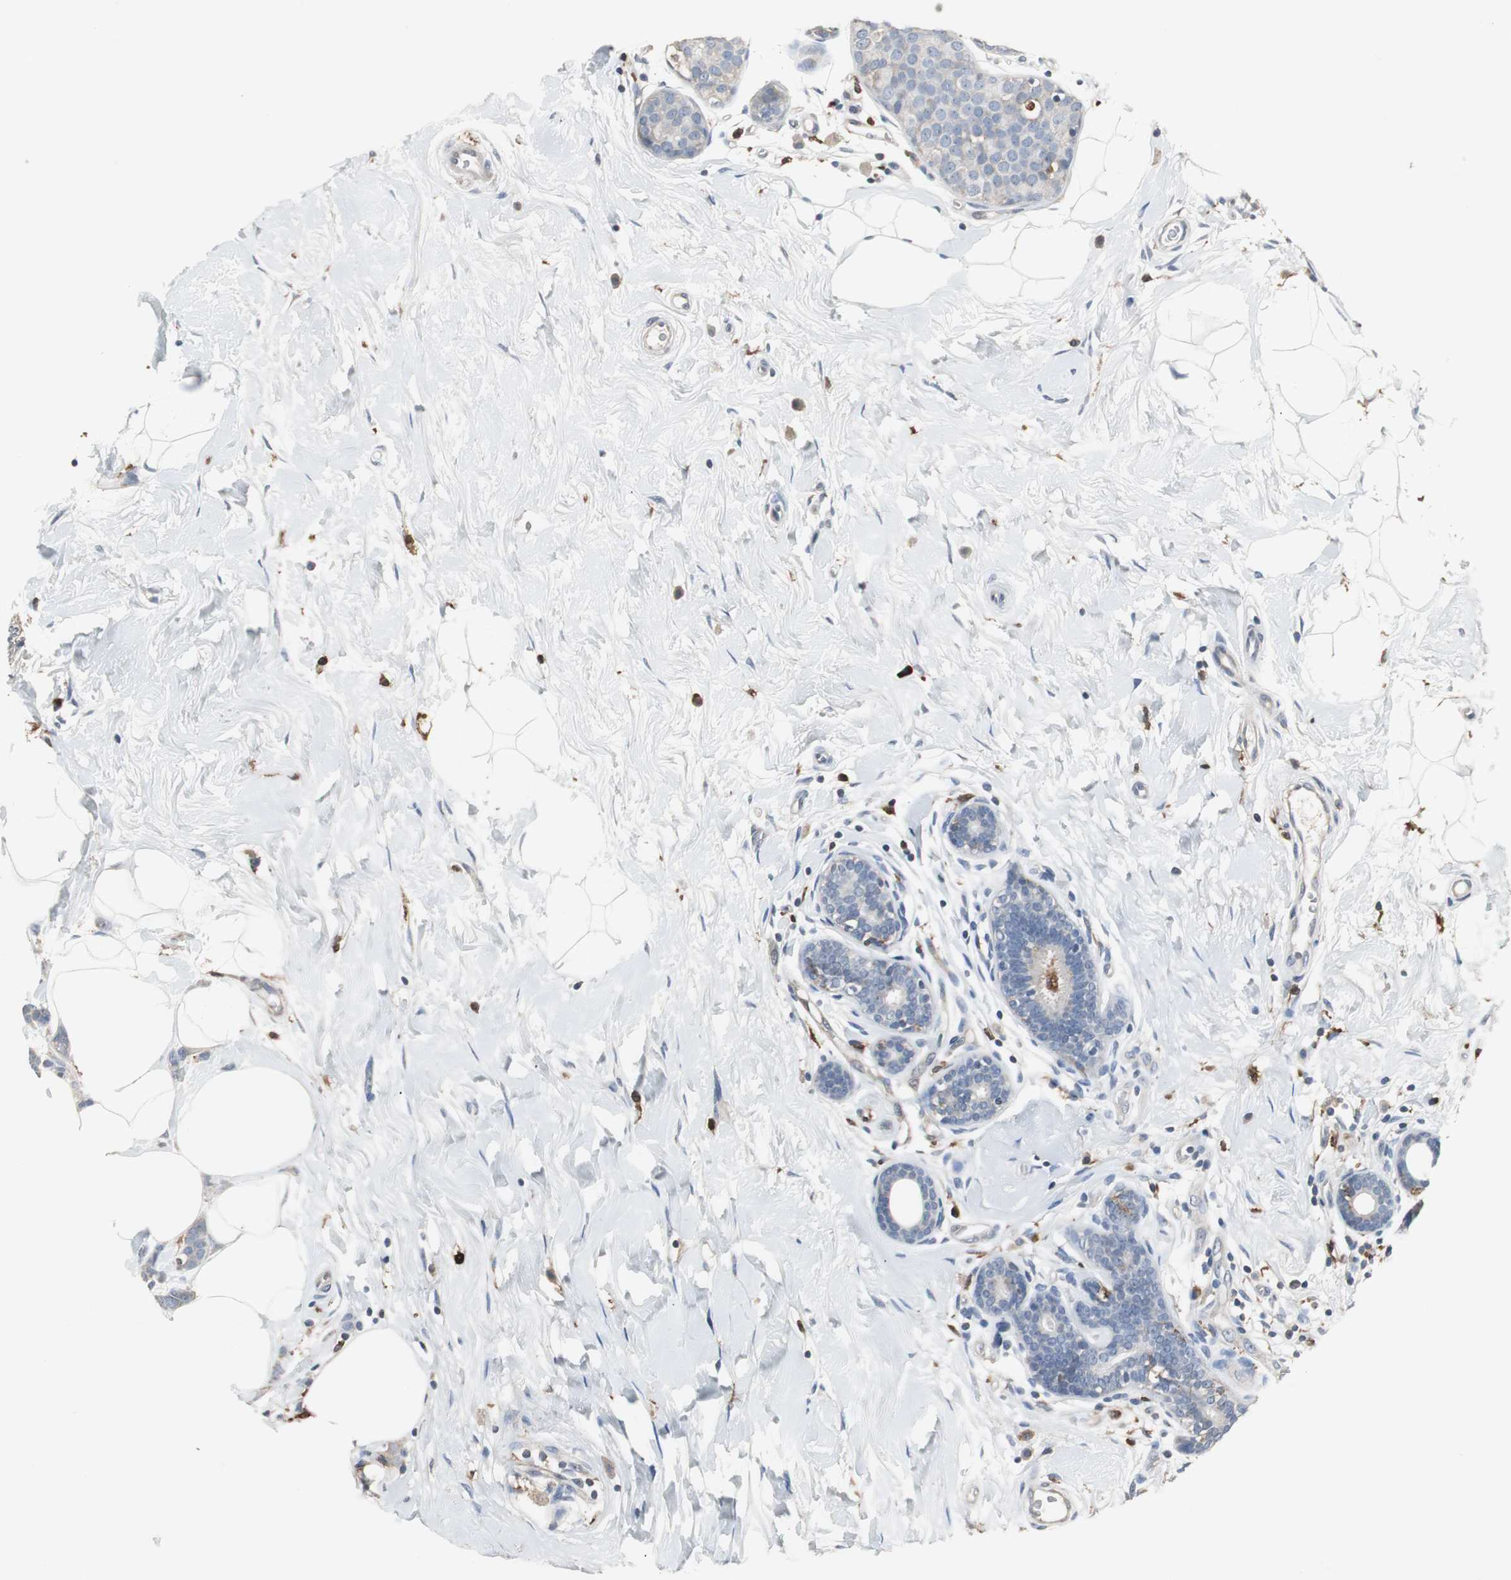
{"staining": {"intensity": "weak", "quantity": "<25%", "location": "cytoplasmic/membranous"}, "tissue": "breast cancer", "cell_type": "Tumor cells", "image_type": "cancer", "snomed": [{"axis": "morphology", "description": "Lobular carcinoma, in situ"}, {"axis": "morphology", "description": "Lobular carcinoma"}, {"axis": "topography", "description": "Breast"}], "caption": "Tumor cells show no significant protein staining in breast cancer.", "gene": "NCF2", "patient": {"sex": "female", "age": 41}}